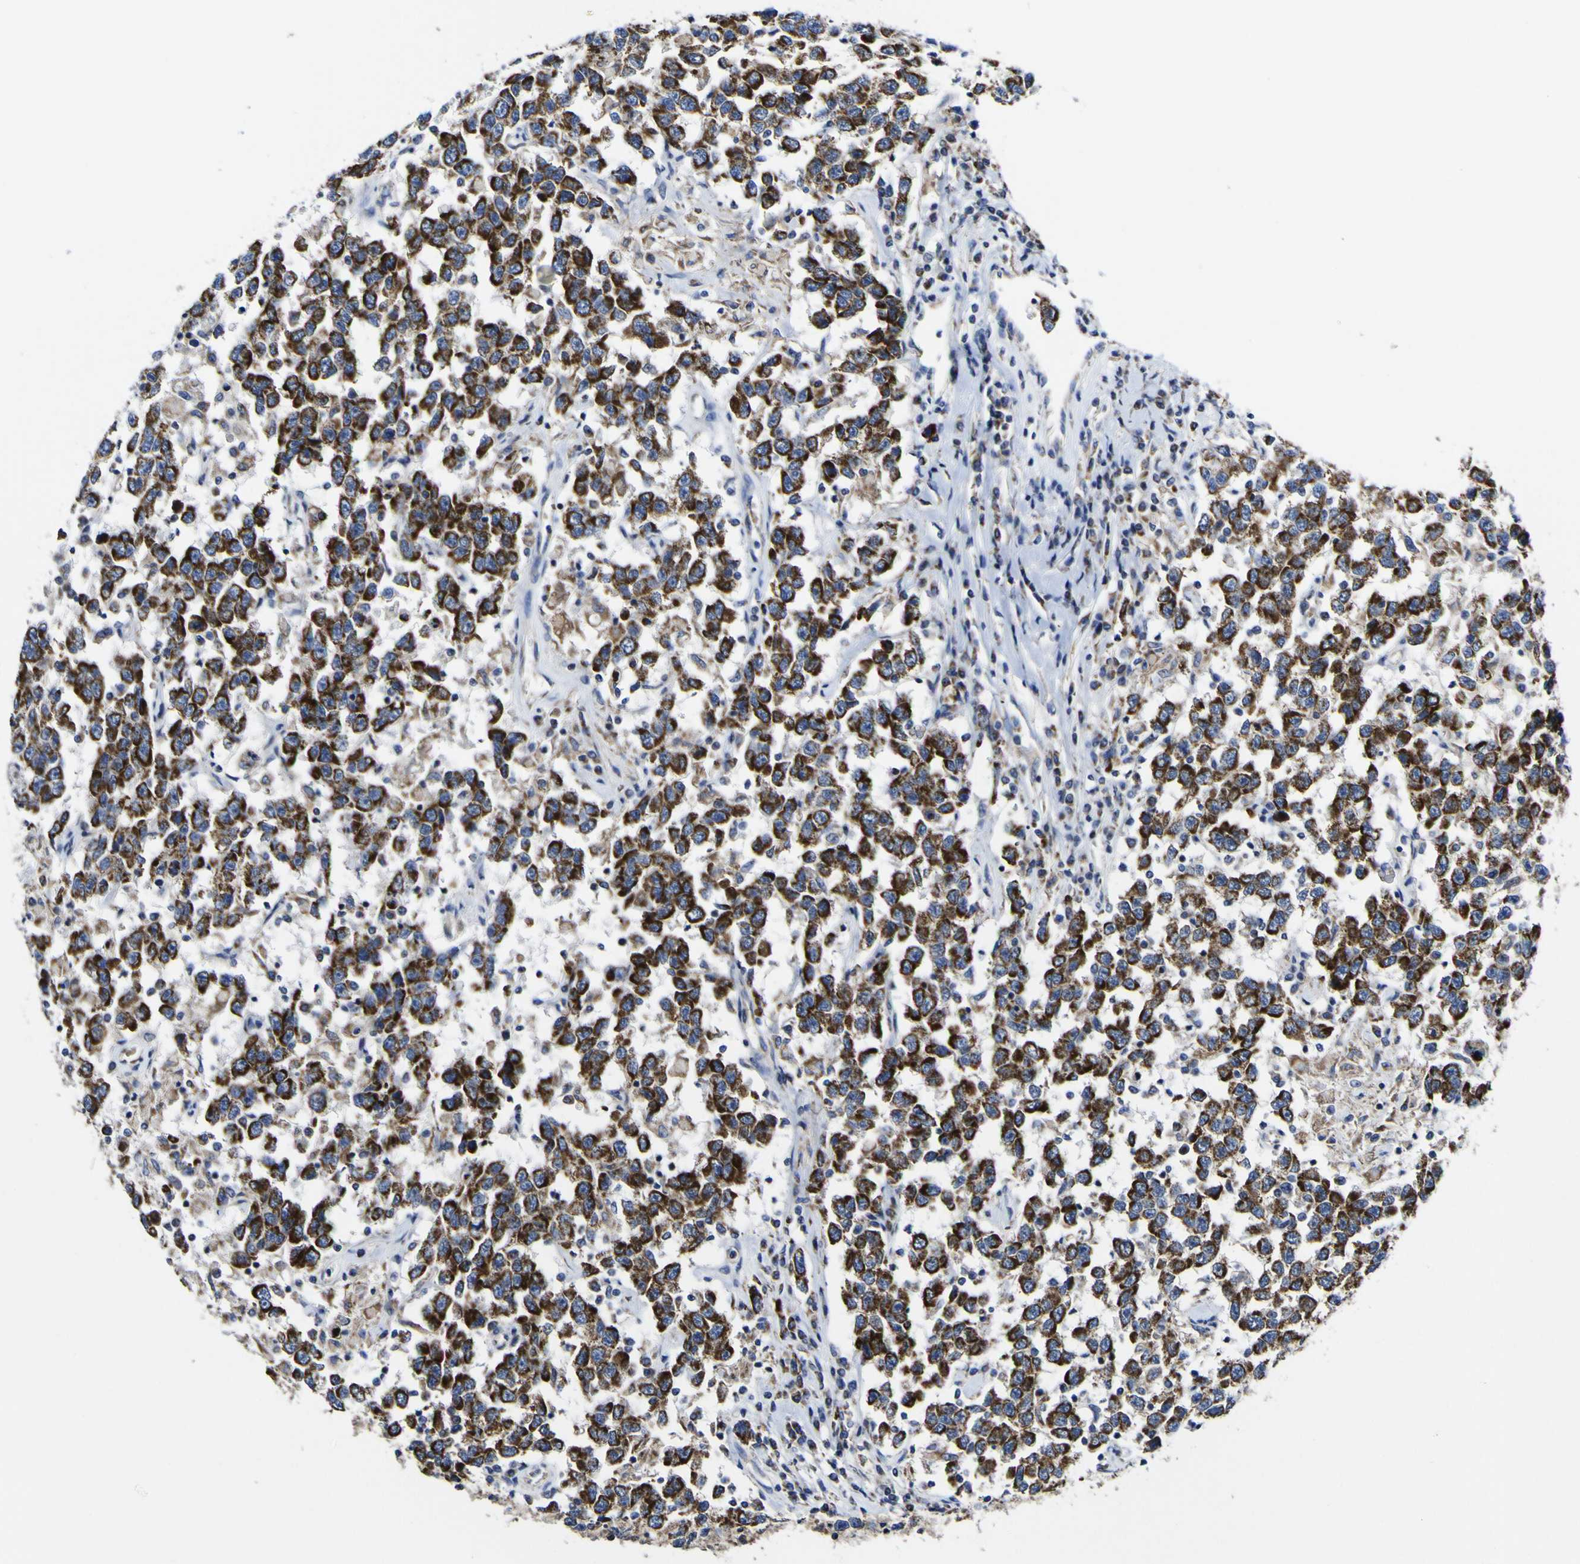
{"staining": {"intensity": "strong", "quantity": ">75%", "location": "cytoplasmic/membranous"}, "tissue": "testis cancer", "cell_type": "Tumor cells", "image_type": "cancer", "snomed": [{"axis": "morphology", "description": "Seminoma, NOS"}, {"axis": "topography", "description": "Testis"}], "caption": "Immunohistochemical staining of human testis seminoma reveals strong cytoplasmic/membranous protein staining in about >75% of tumor cells.", "gene": "CCDC90B", "patient": {"sex": "male", "age": 41}}